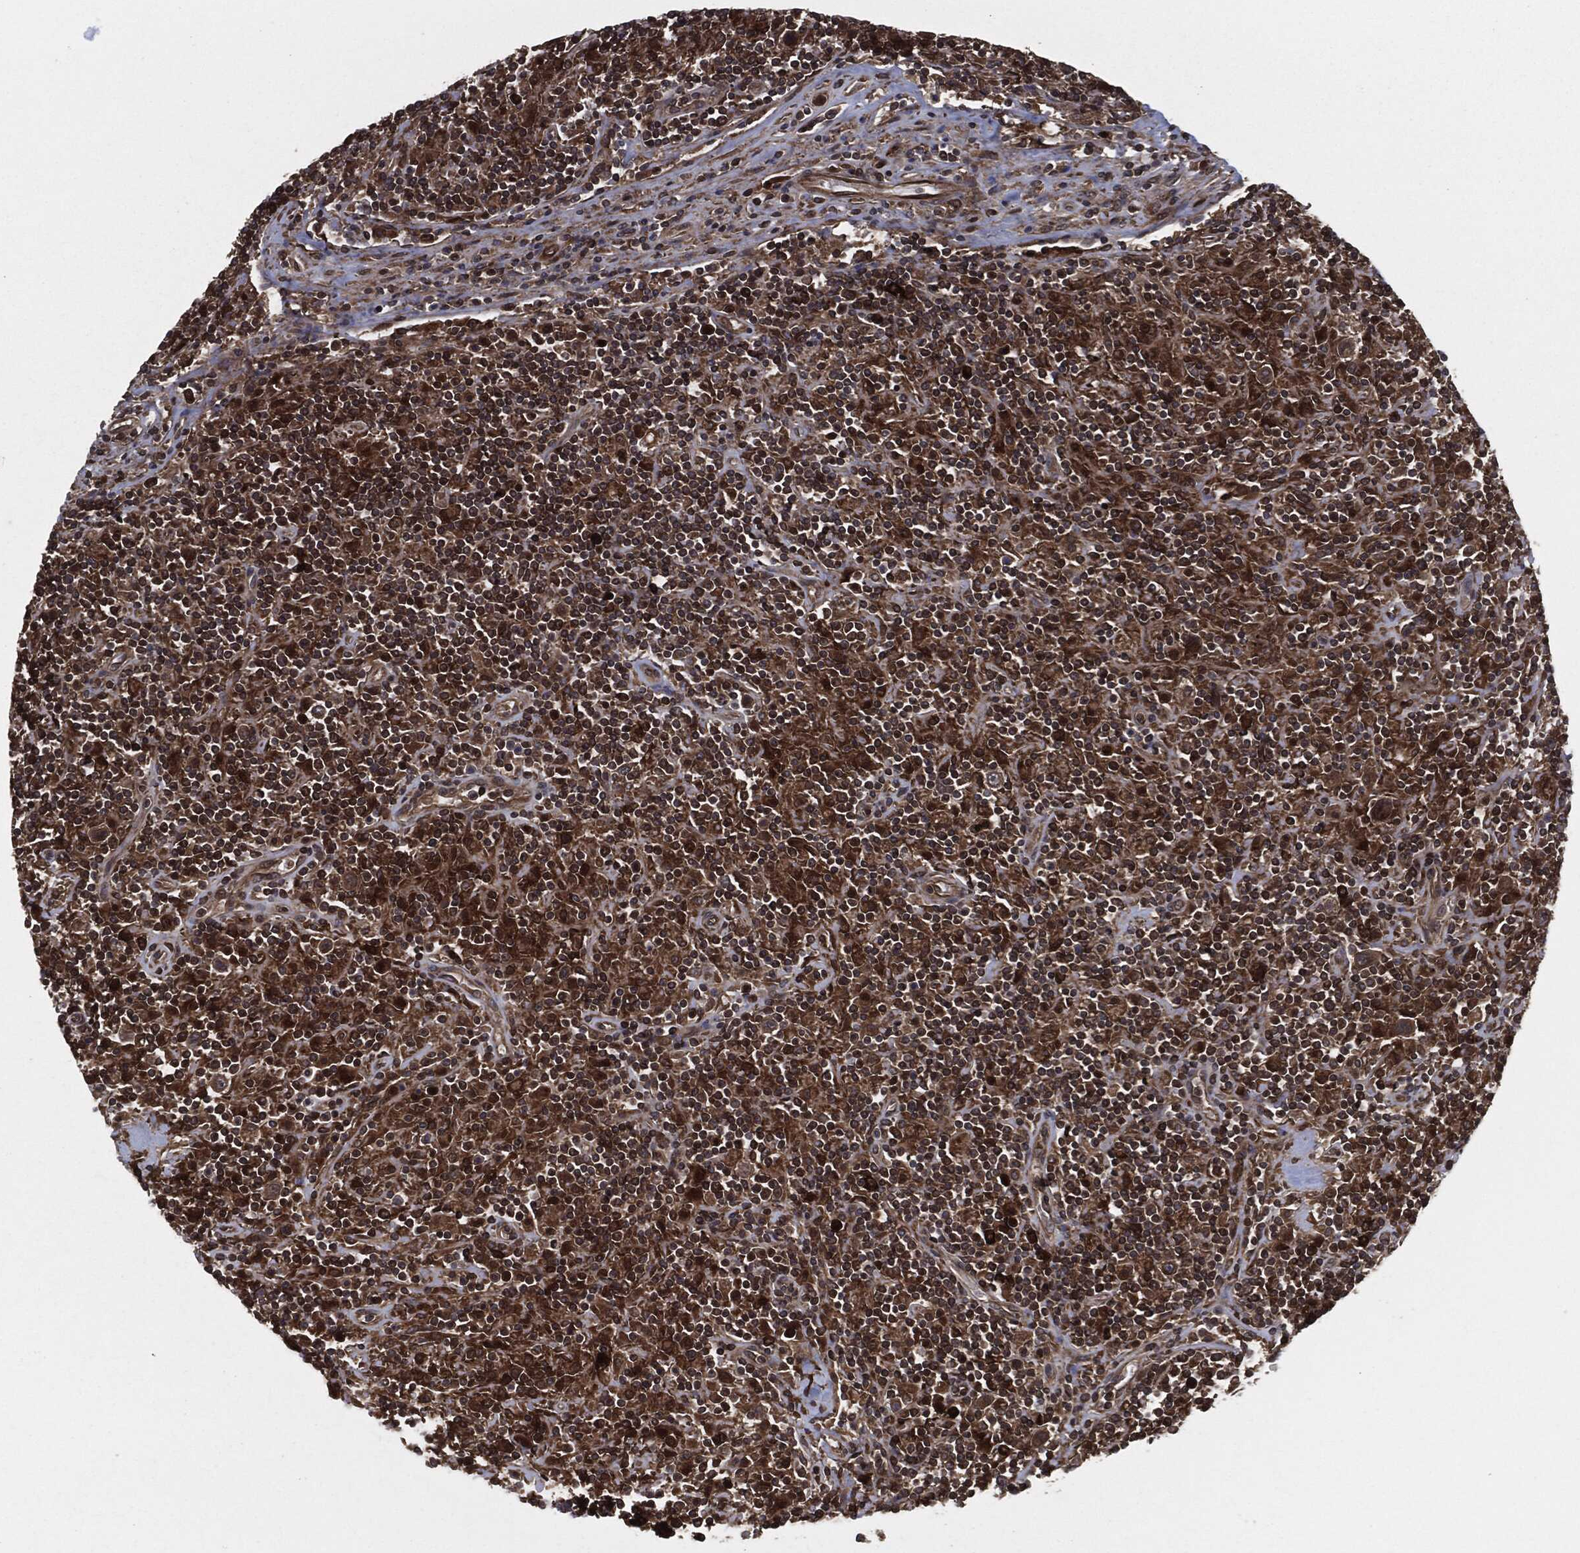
{"staining": {"intensity": "strong", "quantity": ">75%", "location": "cytoplasmic/membranous"}, "tissue": "lymphoma", "cell_type": "Tumor cells", "image_type": "cancer", "snomed": [{"axis": "morphology", "description": "Hodgkin's disease, NOS"}, {"axis": "topography", "description": "Lymph node"}], "caption": "Protein expression analysis of Hodgkin's disease demonstrates strong cytoplasmic/membranous positivity in approximately >75% of tumor cells.", "gene": "RAP1GDS1", "patient": {"sex": "male", "age": 70}}